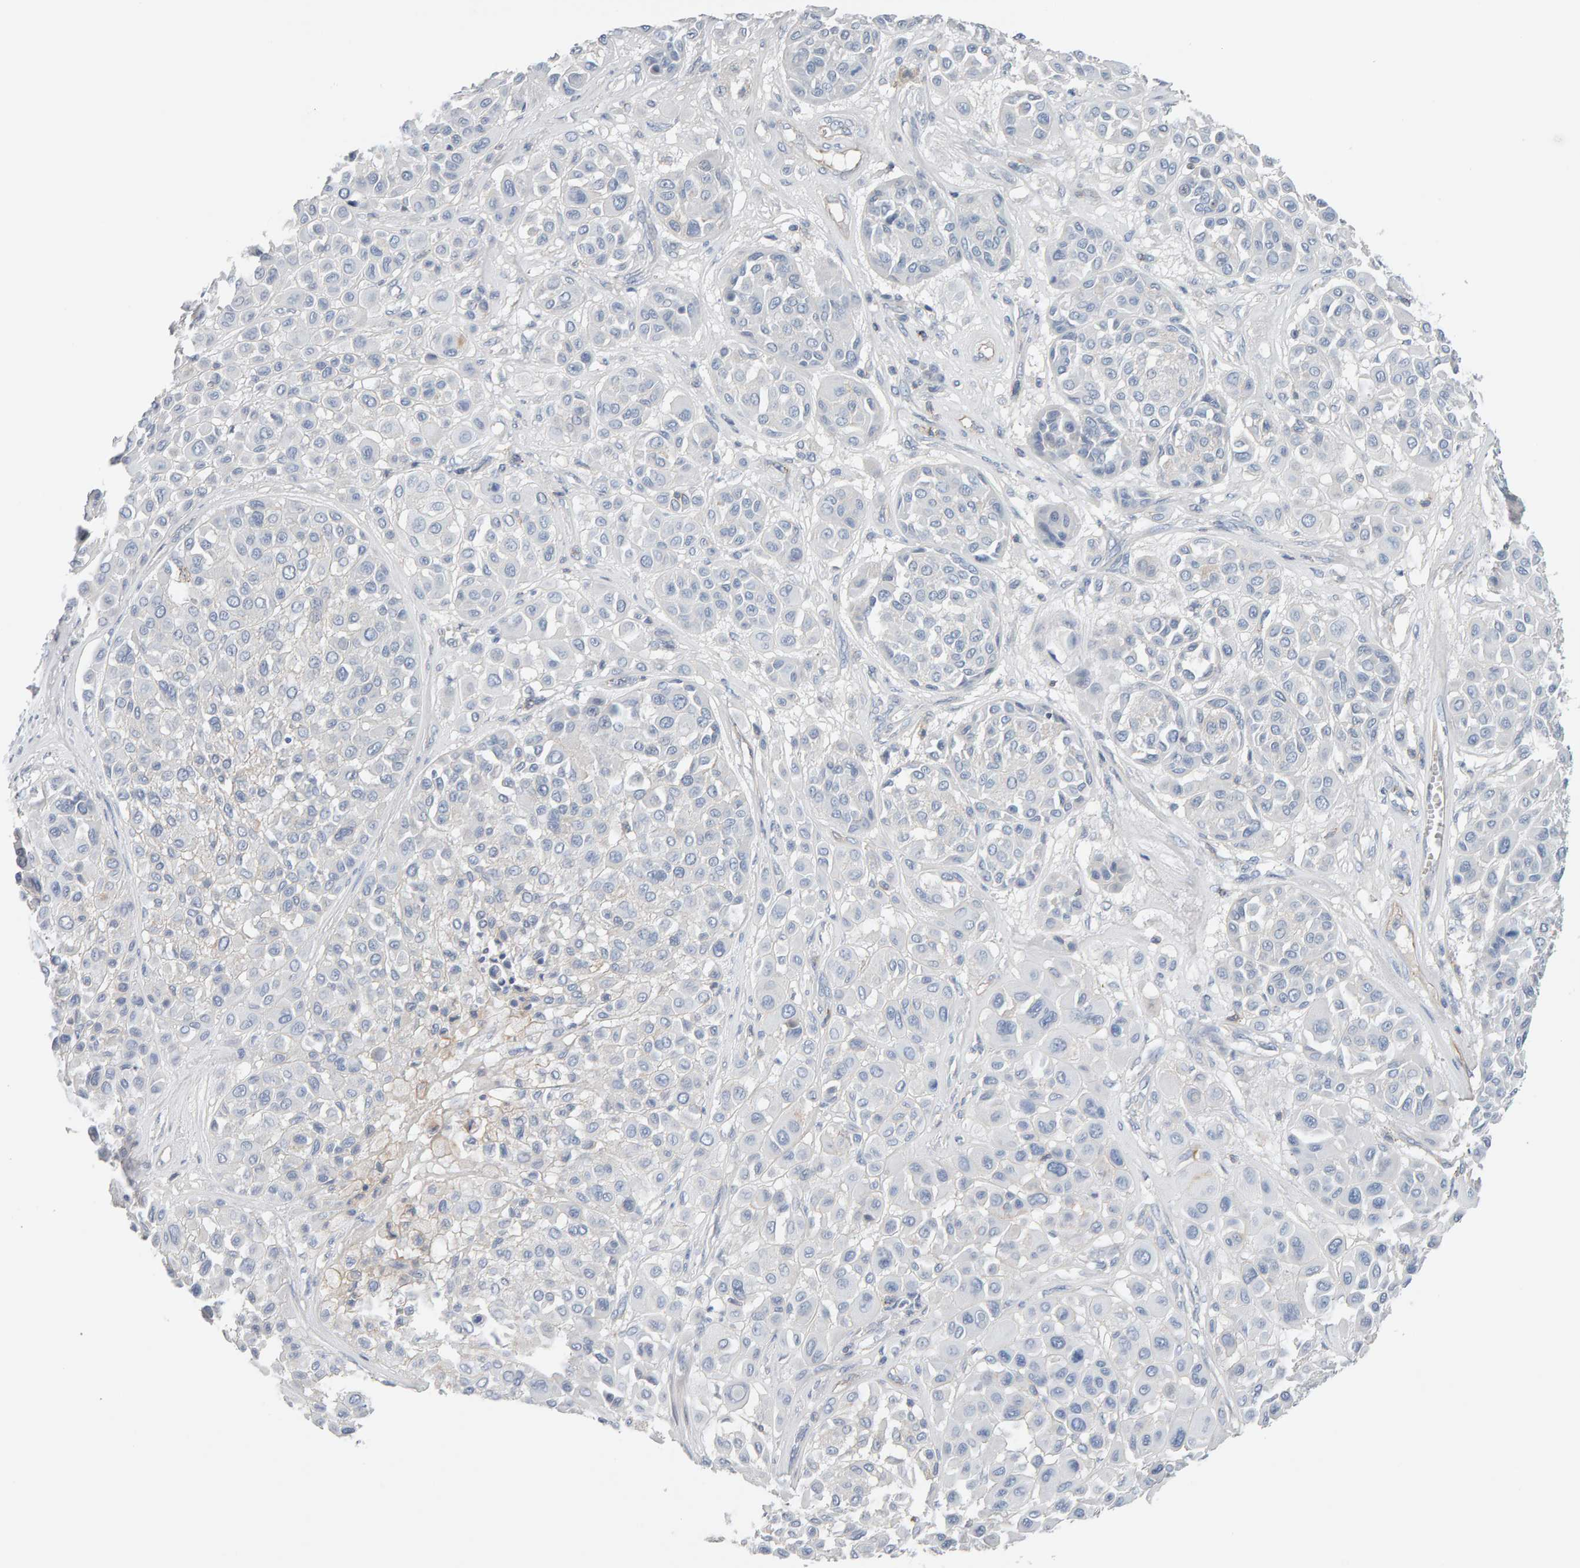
{"staining": {"intensity": "negative", "quantity": "none", "location": "none"}, "tissue": "melanoma", "cell_type": "Tumor cells", "image_type": "cancer", "snomed": [{"axis": "morphology", "description": "Malignant melanoma, Metastatic site"}, {"axis": "topography", "description": "Soft tissue"}], "caption": "The image exhibits no significant expression in tumor cells of malignant melanoma (metastatic site).", "gene": "FYN", "patient": {"sex": "male", "age": 41}}